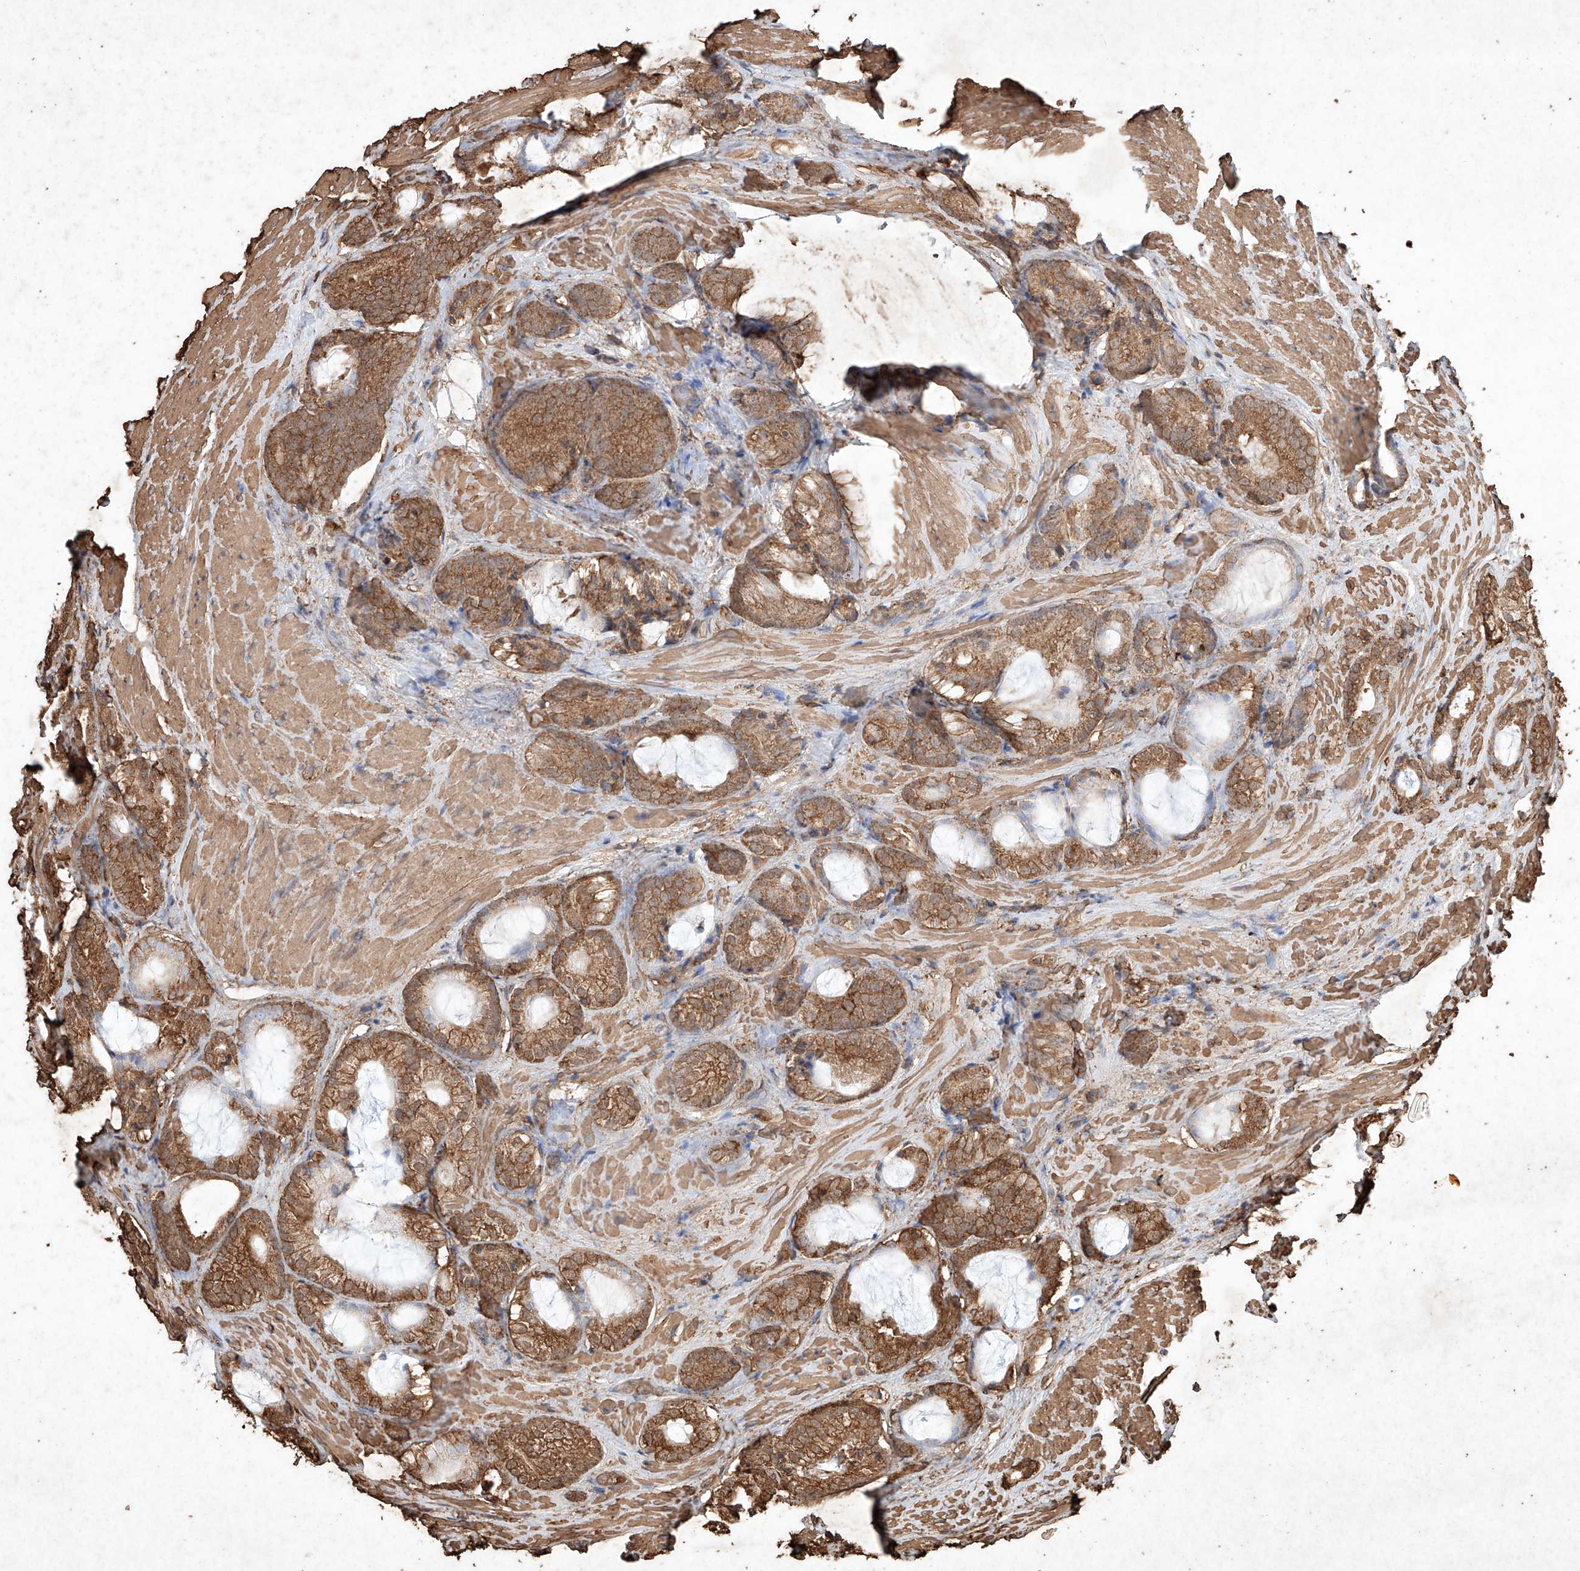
{"staining": {"intensity": "strong", "quantity": ">75%", "location": "cytoplasmic/membranous"}, "tissue": "prostate cancer", "cell_type": "Tumor cells", "image_type": "cancer", "snomed": [{"axis": "morphology", "description": "Adenocarcinoma, High grade"}, {"axis": "topography", "description": "Prostate"}], "caption": "Immunohistochemistry image of high-grade adenocarcinoma (prostate) stained for a protein (brown), which exhibits high levels of strong cytoplasmic/membranous expression in about >75% of tumor cells.", "gene": "M6PR", "patient": {"sex": "male", "age": 63}}